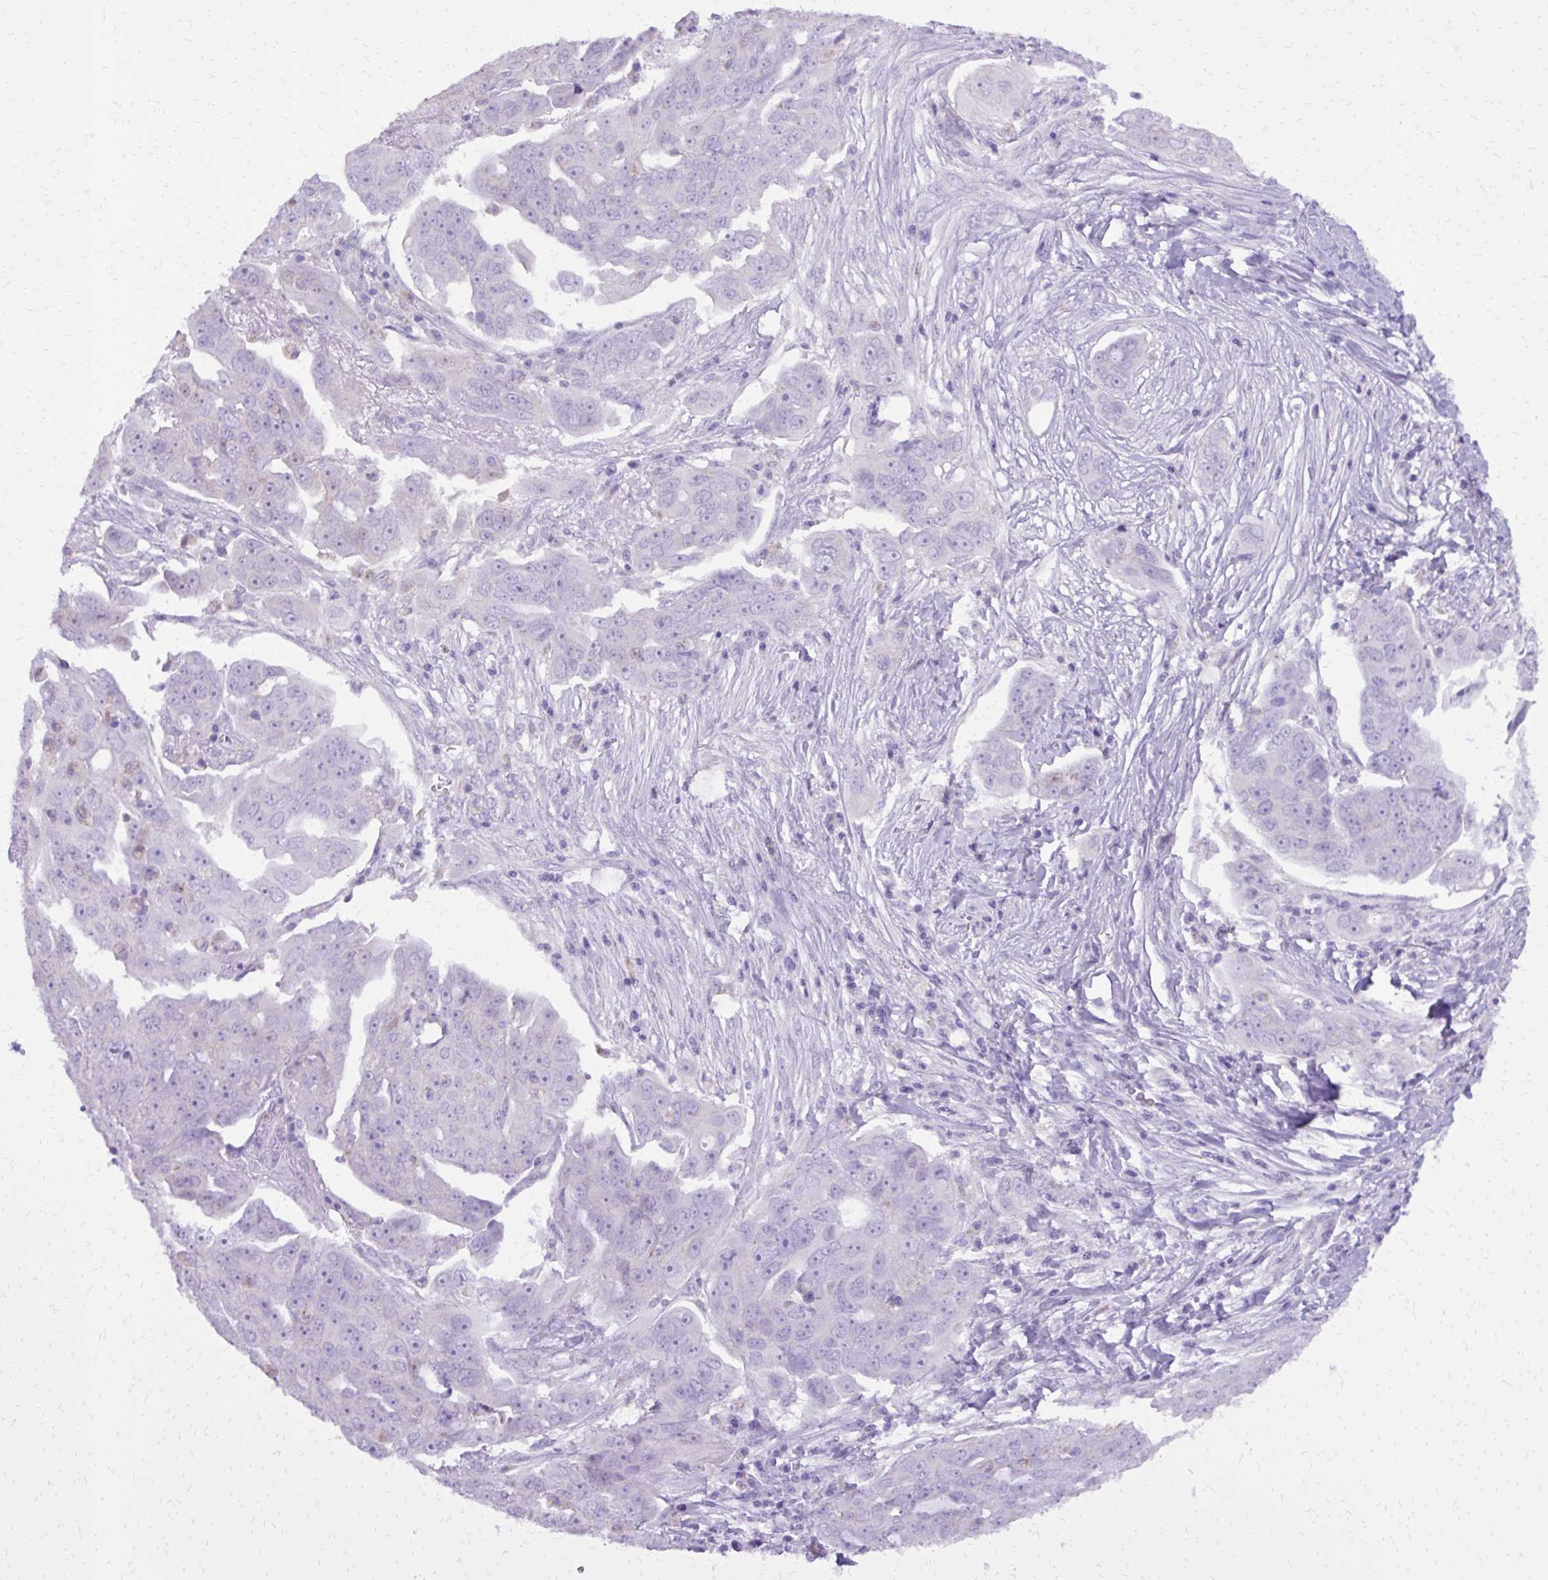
{"staining": {"intensity": "negative", "quantity": "none", "location": "none"}, "tissue": "ovarian cancer", "cell_type": "Tumor cells", "image_type": "cancer", "snomed": [{"axis": "morphology", "description": "Carcinoma, endometroid"}, {"axis": "topography", "description": "Ovary"}], "caption": "A high-resolution histopathology image shows IHC staining of ovarian cancer (endometroid carcinoma), which demonstrates no significant positivity in tumor cells. (DAB (3,3'-diaminobenzidine) IHC, high magnification).", "gene": "CAT", "patient": {"sex": "female", "age": 70}}